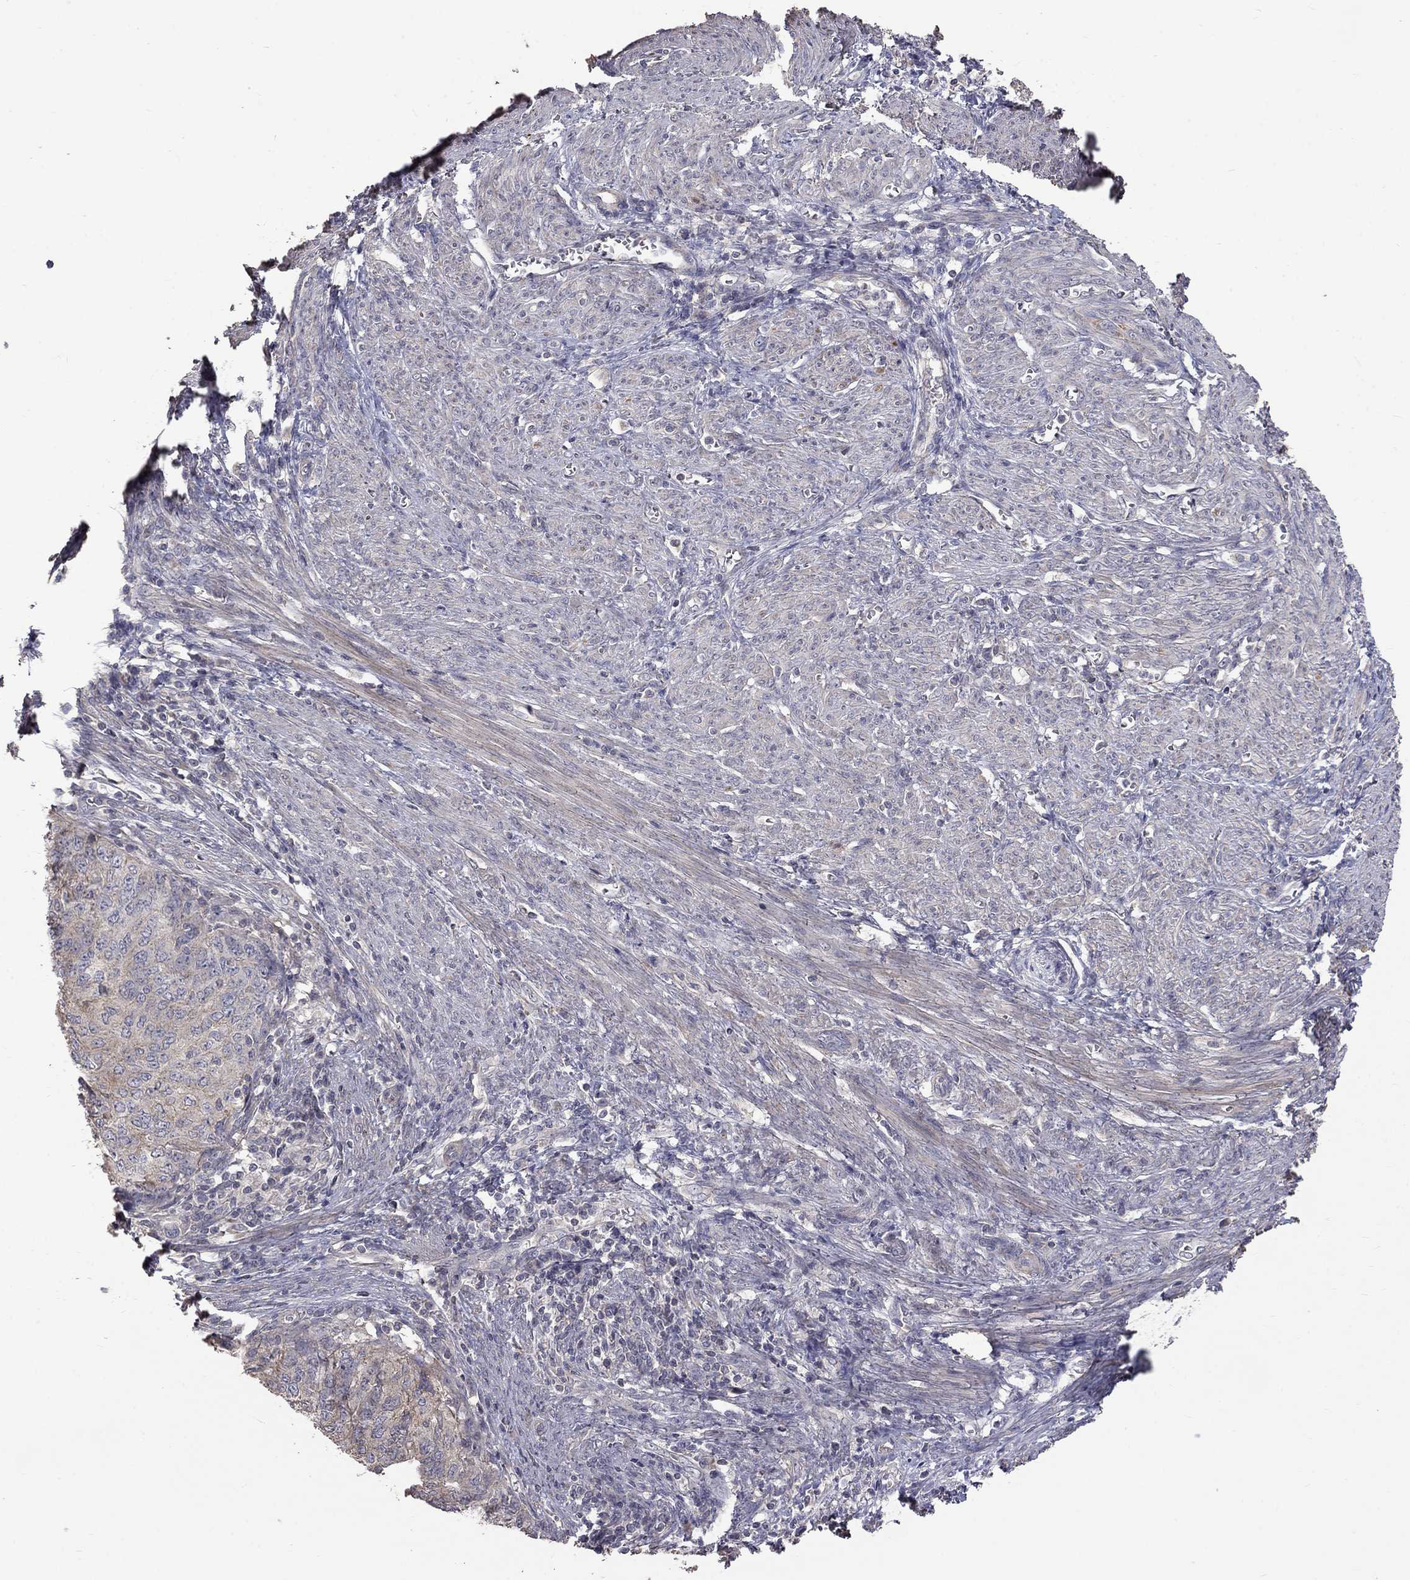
{"staining": {"intensity": "weak", "quantity": "<25%", "location": "cytoplasmic/membranous"}, "tissue": "endometrial cancer", "cell_type": "Tumor cells", "image_type": "cancer", "snomed": [{"axis": "morphology", "description": "Adenocarcinoma, NOS"}, {"axis": "topography", "description": "Endometrium"}], "caption": "Tumor cells show no significant protein positivity in endometrial cancer (adenocarcinoma).", "gene": "SLC39A14", "patient": {"sex": "female", "age": 82}}